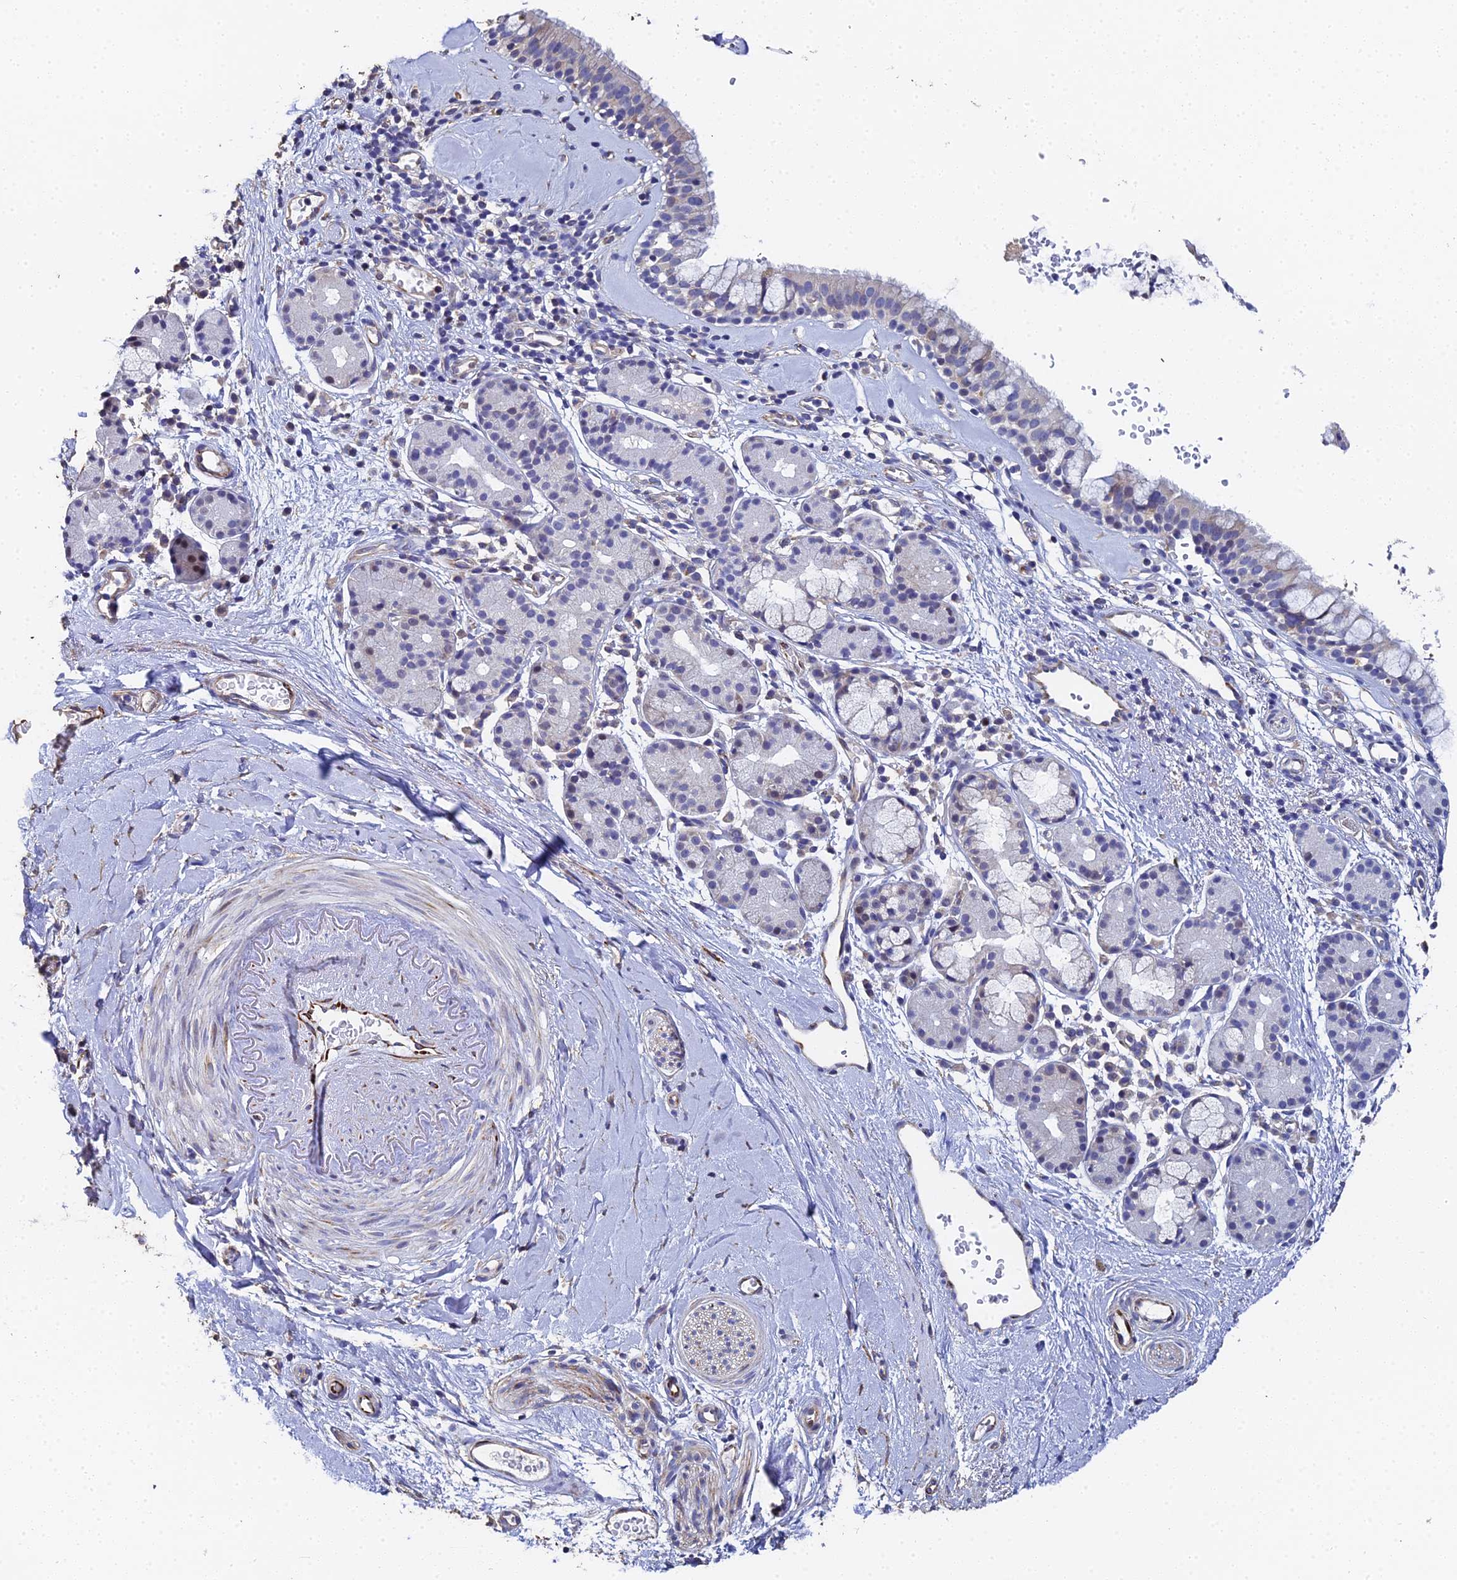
{"staining": {"intensity": "weak", "quantity": "<25%", "location": "cytoplasmic/membranous"}, "tissue": "nasopharynx", "cell_type": "Respiratory epithelial cells", "image_type": "normal", "snomed": [{"axis": "morphology", "description": "Normal tissue, NOS"}, {"axis": "topography", "description": "Nasopharynx"}], "caption": "Human nasopharynx stained for a protein using IHC demonstrates no positivity in respiratory epithelial cells.", "gene": "ENSG00000268674", "patient": {"sex": "male", "age": 82}}